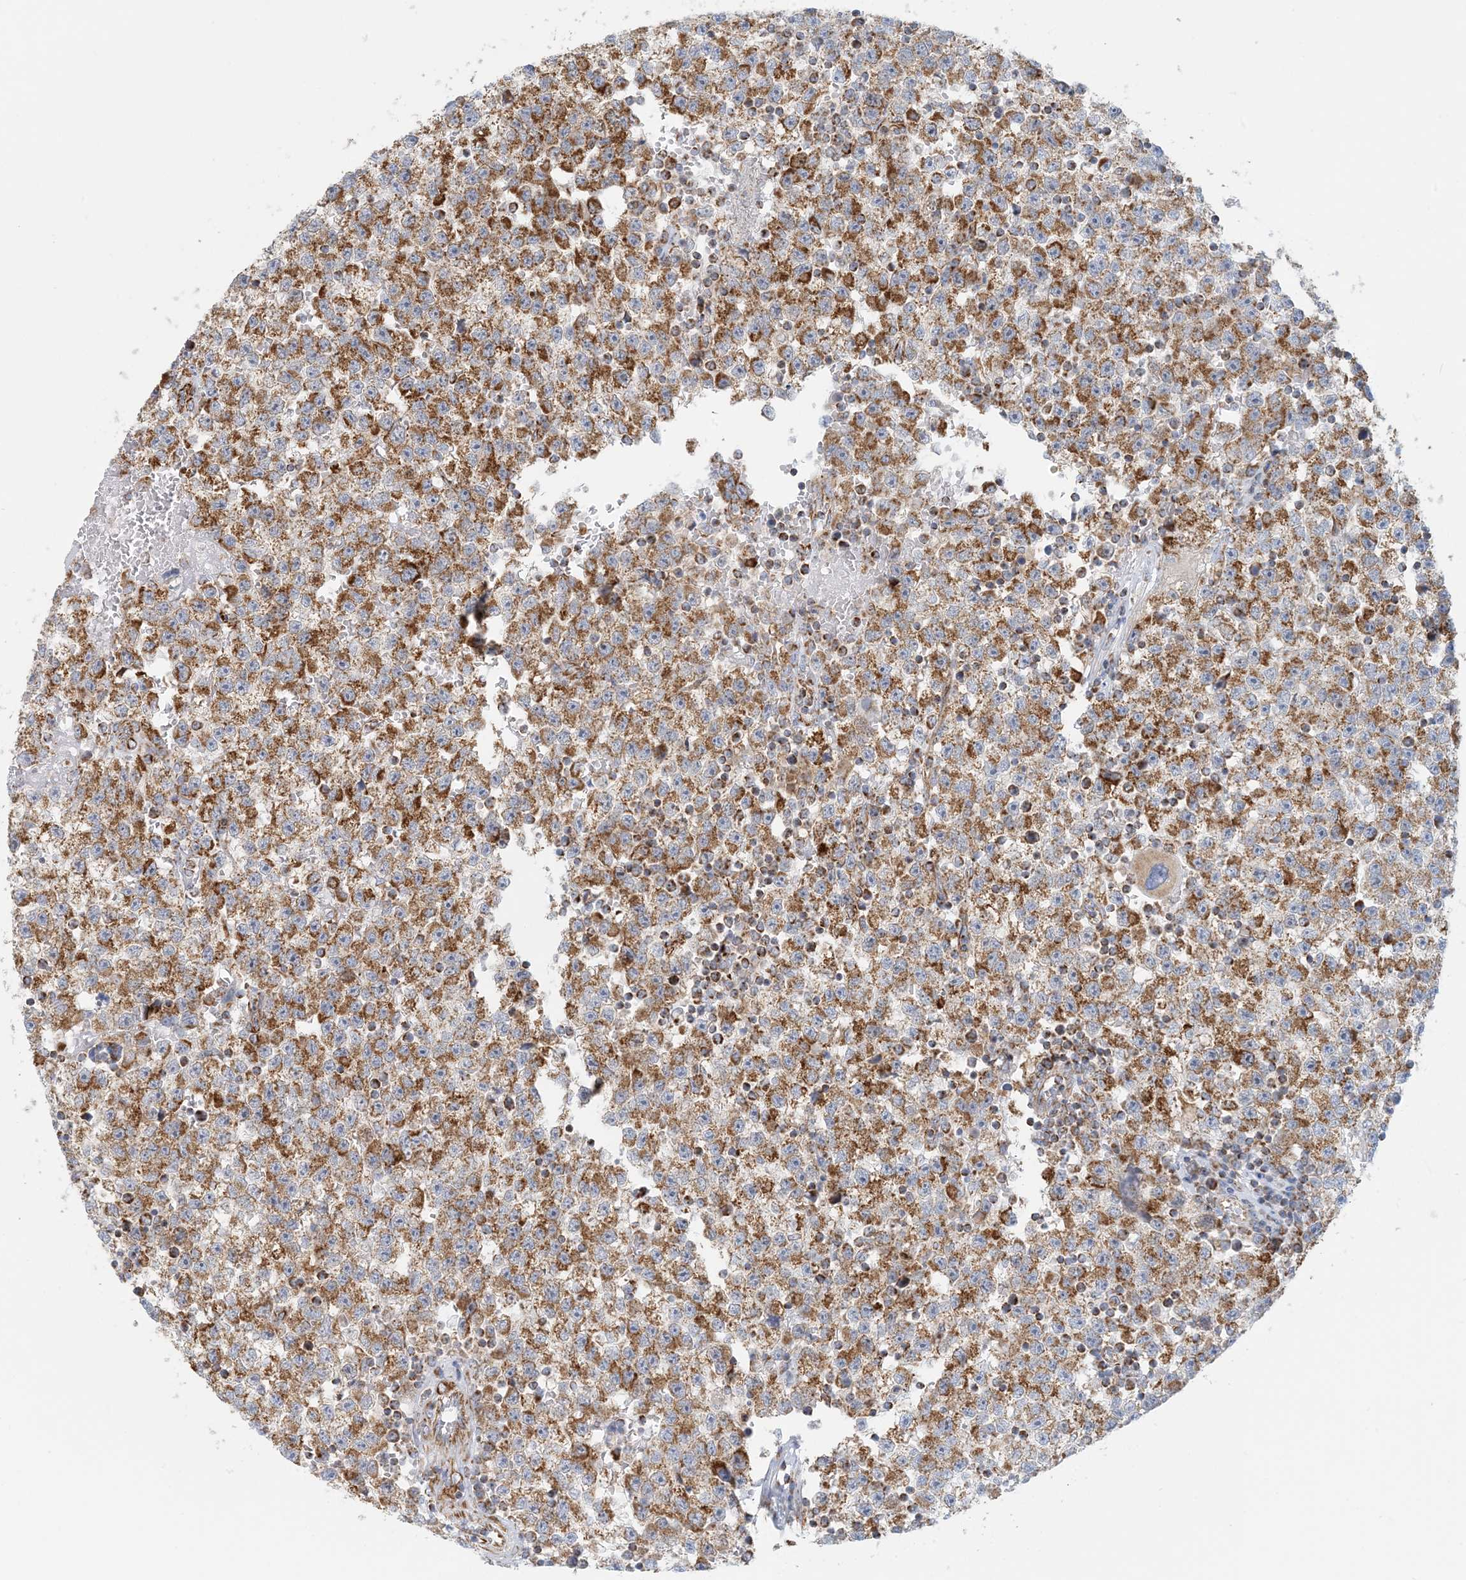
{"staining": {"intensity": "moderate", "quantity": ">75%", "location": "cytoplasmic/membranous"}, "tissue": "testis cancer", "cell_type": "Tumor cells", "image_type": "cancer", "snomed": [{"axis": "morphology", "description": "Seminoma, NOS"}, {"axis": "topography", "description": "Testis"}], "caption": "This is a photomicrograph of IHC staining of testis seminoma, which shows moderate positivity in the cytoplasmic/membranous of tumor cells.", "gene": "COA3", "patient": {"sex": "male", "age": 22}}